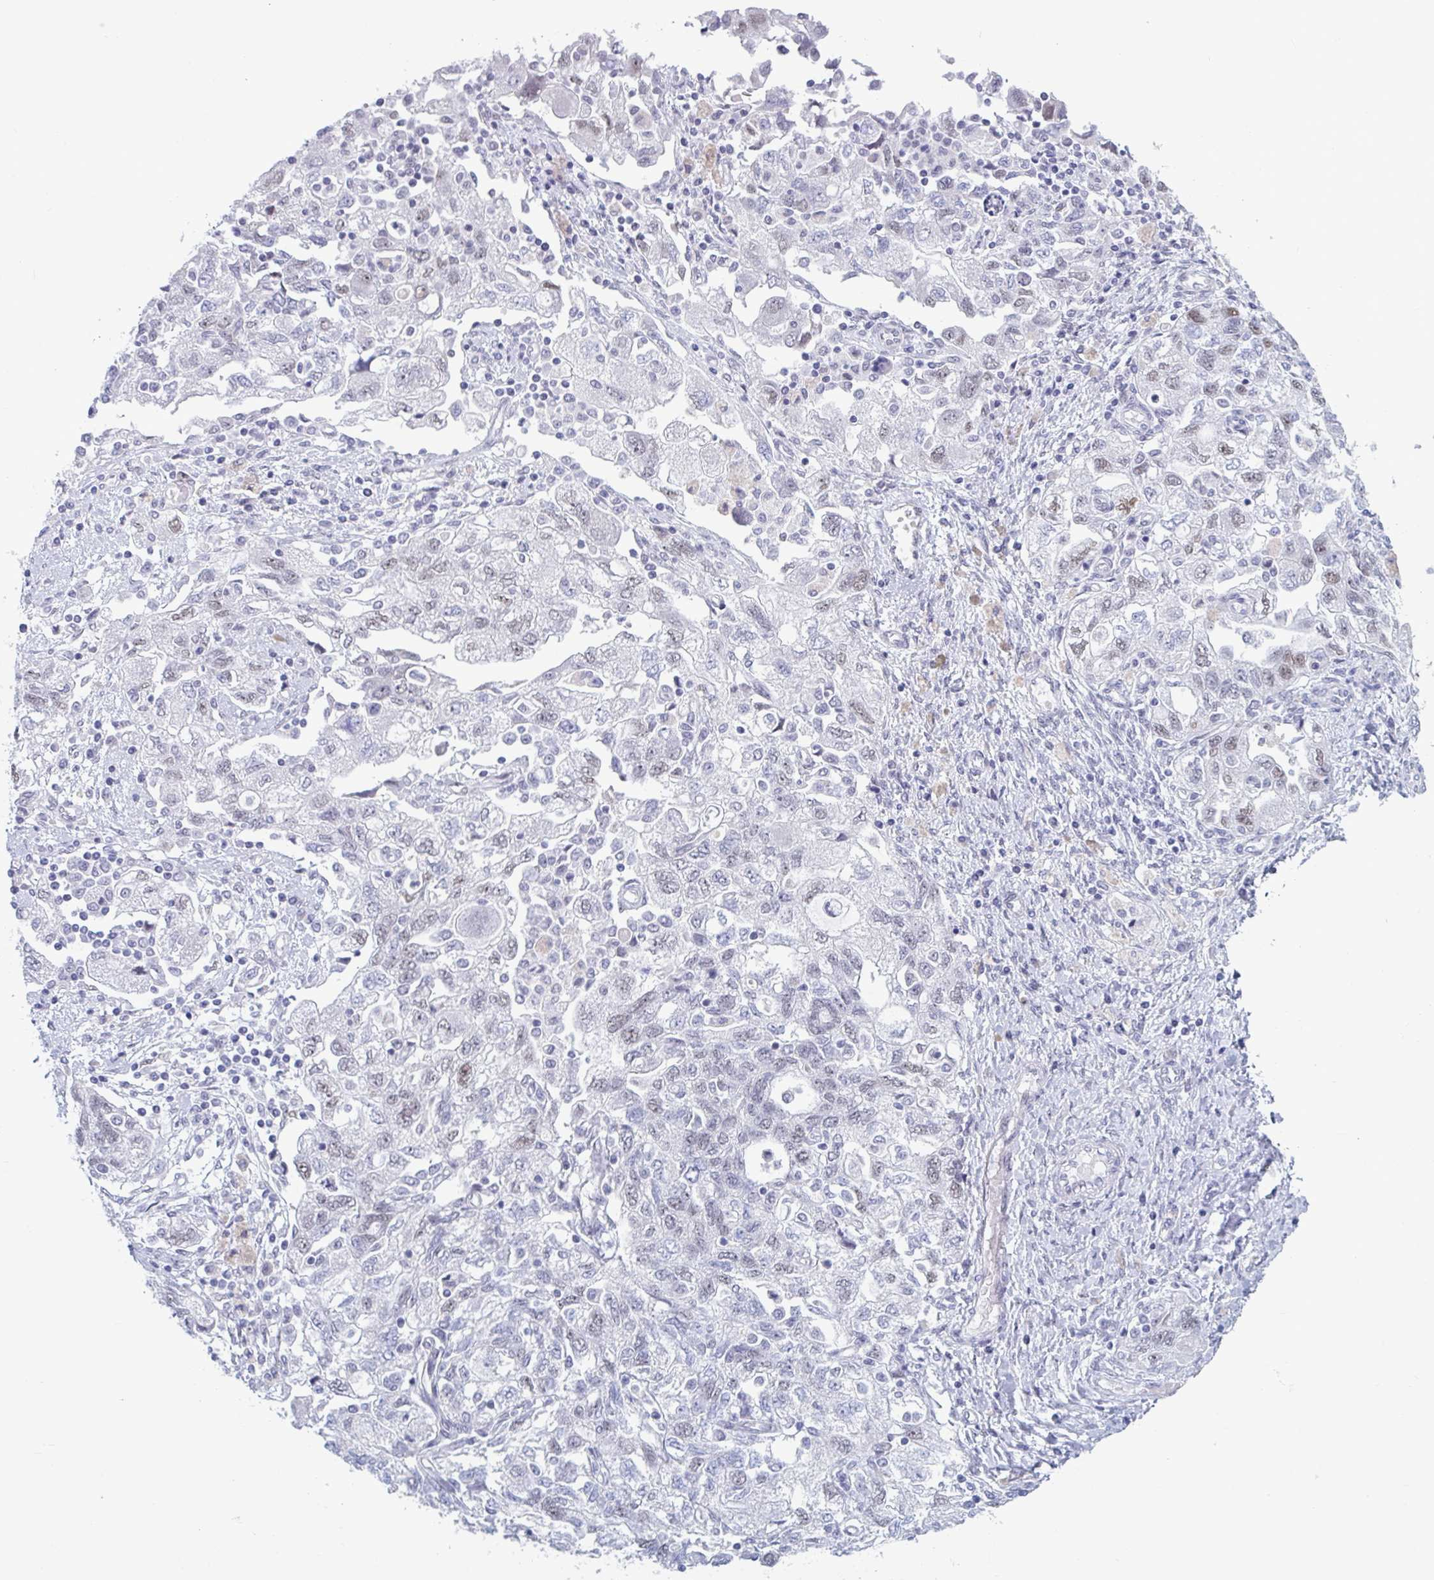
{"staining": {"intensity": "weak", "quantity": "<25%", "location": "nuclear"}, "tissue": "ovarian cancer", "cell_type": "Tumor cells", "image_type": "cancer", "snomed": [{"axis": "morphology", "description": "Carcinoma, NOS"}, {"axis": "morphology", "description": "Cystadenocarcinoma, serous, NOS"}, {"axis": "topography", "description": "Ovary"}], "caption": "Tumor cells are negative for protein expression in human ovarian cancer (serous cystadenocarcinoma).", "gene": "MSMB", "patient": {"sex": "female", "age": 69}}